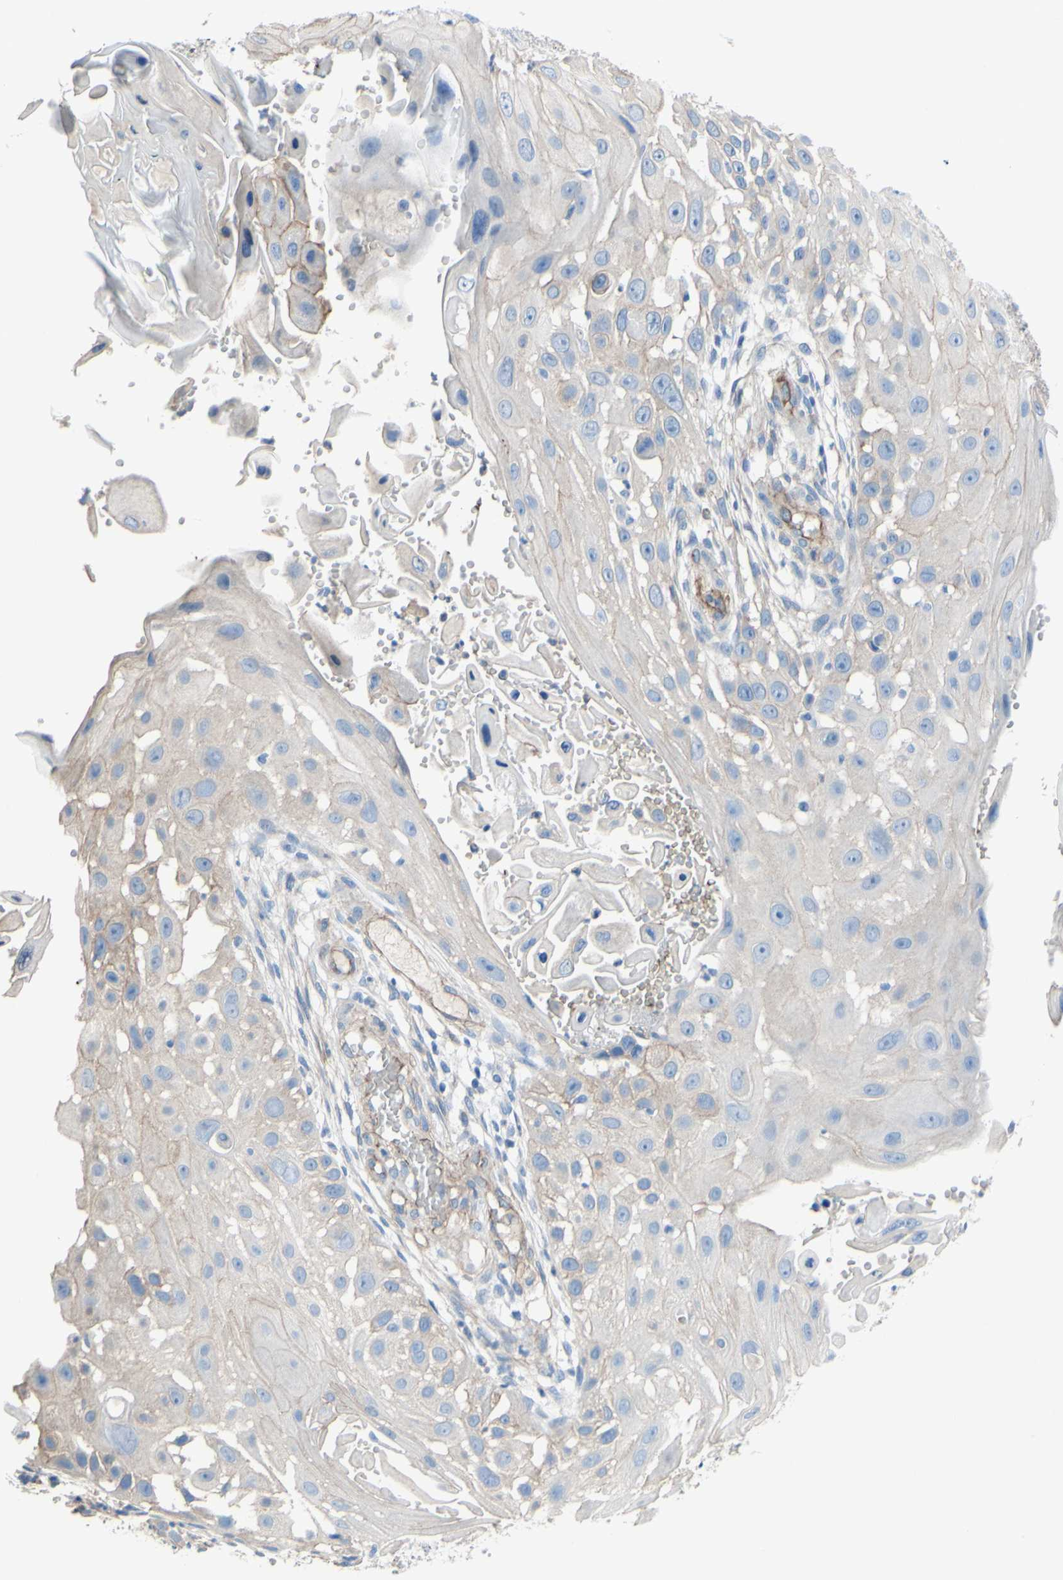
{"staining": {"intensity": "weak", "quantity": ">75%", "location": "cytoplasmic/membranous"}, "tissue": "skin cancer", "cell_type": "Tumor cells", "image_type": "cancer", "snomed": [{"axis": "morphology", "description": "Squamous cell carcinoma, NOS"}, {"axis": "topography", "description": "Skin"}], "caption": "The image shows a brown stain indicating the presence of a protein in the cytoplasmic/membranous of tumor cells in skin cancer.", "gene": "TPBG", "patient": {"sex": "female", "age": 44}}